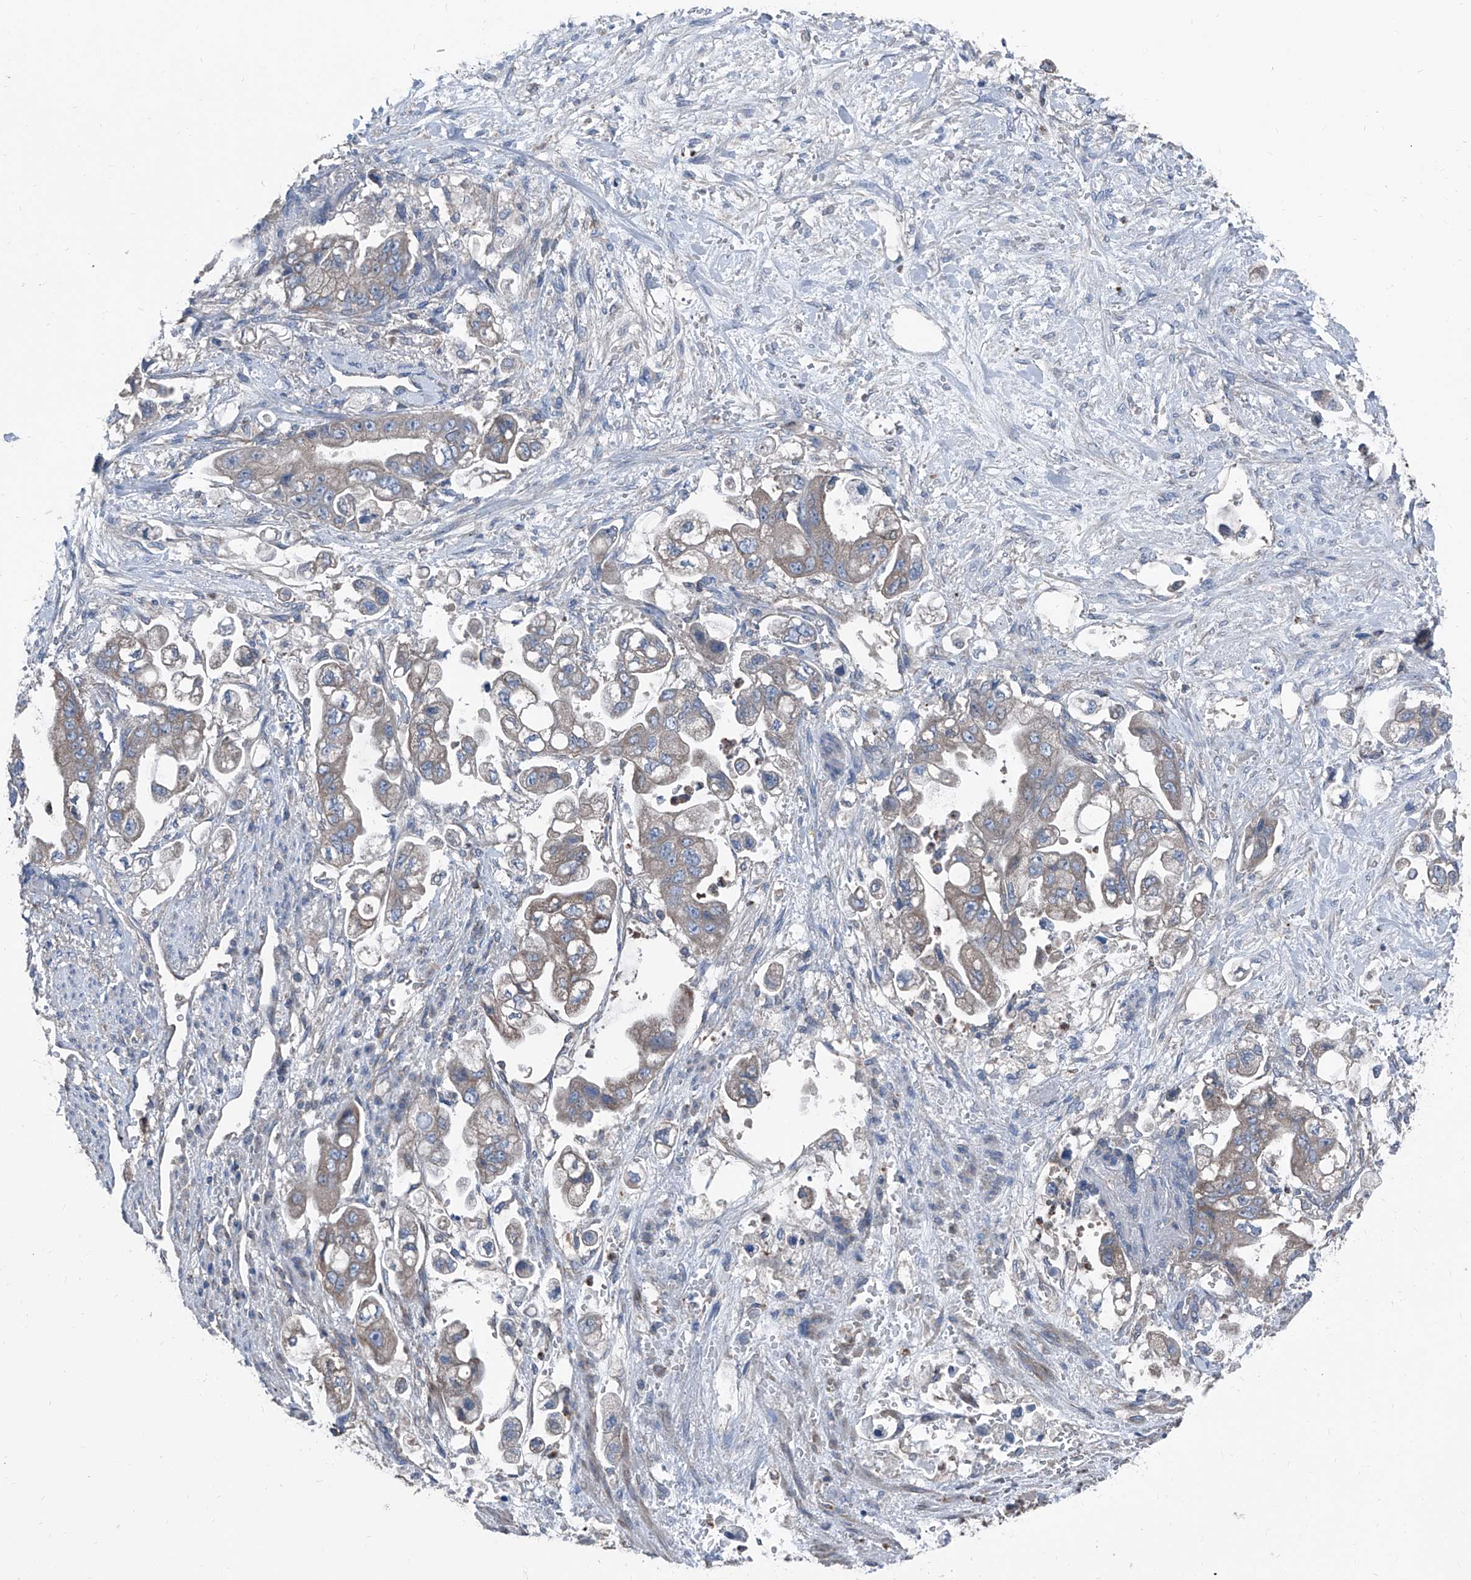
{"staining": {"intensity": "negative", "quantity": "none", "location": "none"}, "tissue": "stomach cancer", "cell_type": "Tumor cells", "image_type": "cancer", "snomed": [{"axis": "morphology", "description": "Adenocarcinoma, NOS"}, {"axis": "topography", "description": "Stomach"}], "caption": "This is an immunohistochemistry (IHC) histopathology image of stomach cancer (adenocarcinoma). There is no positivity in tumor cells.", "gene": "GPAT3", "patient": {"sex": "male", "age": 62}}